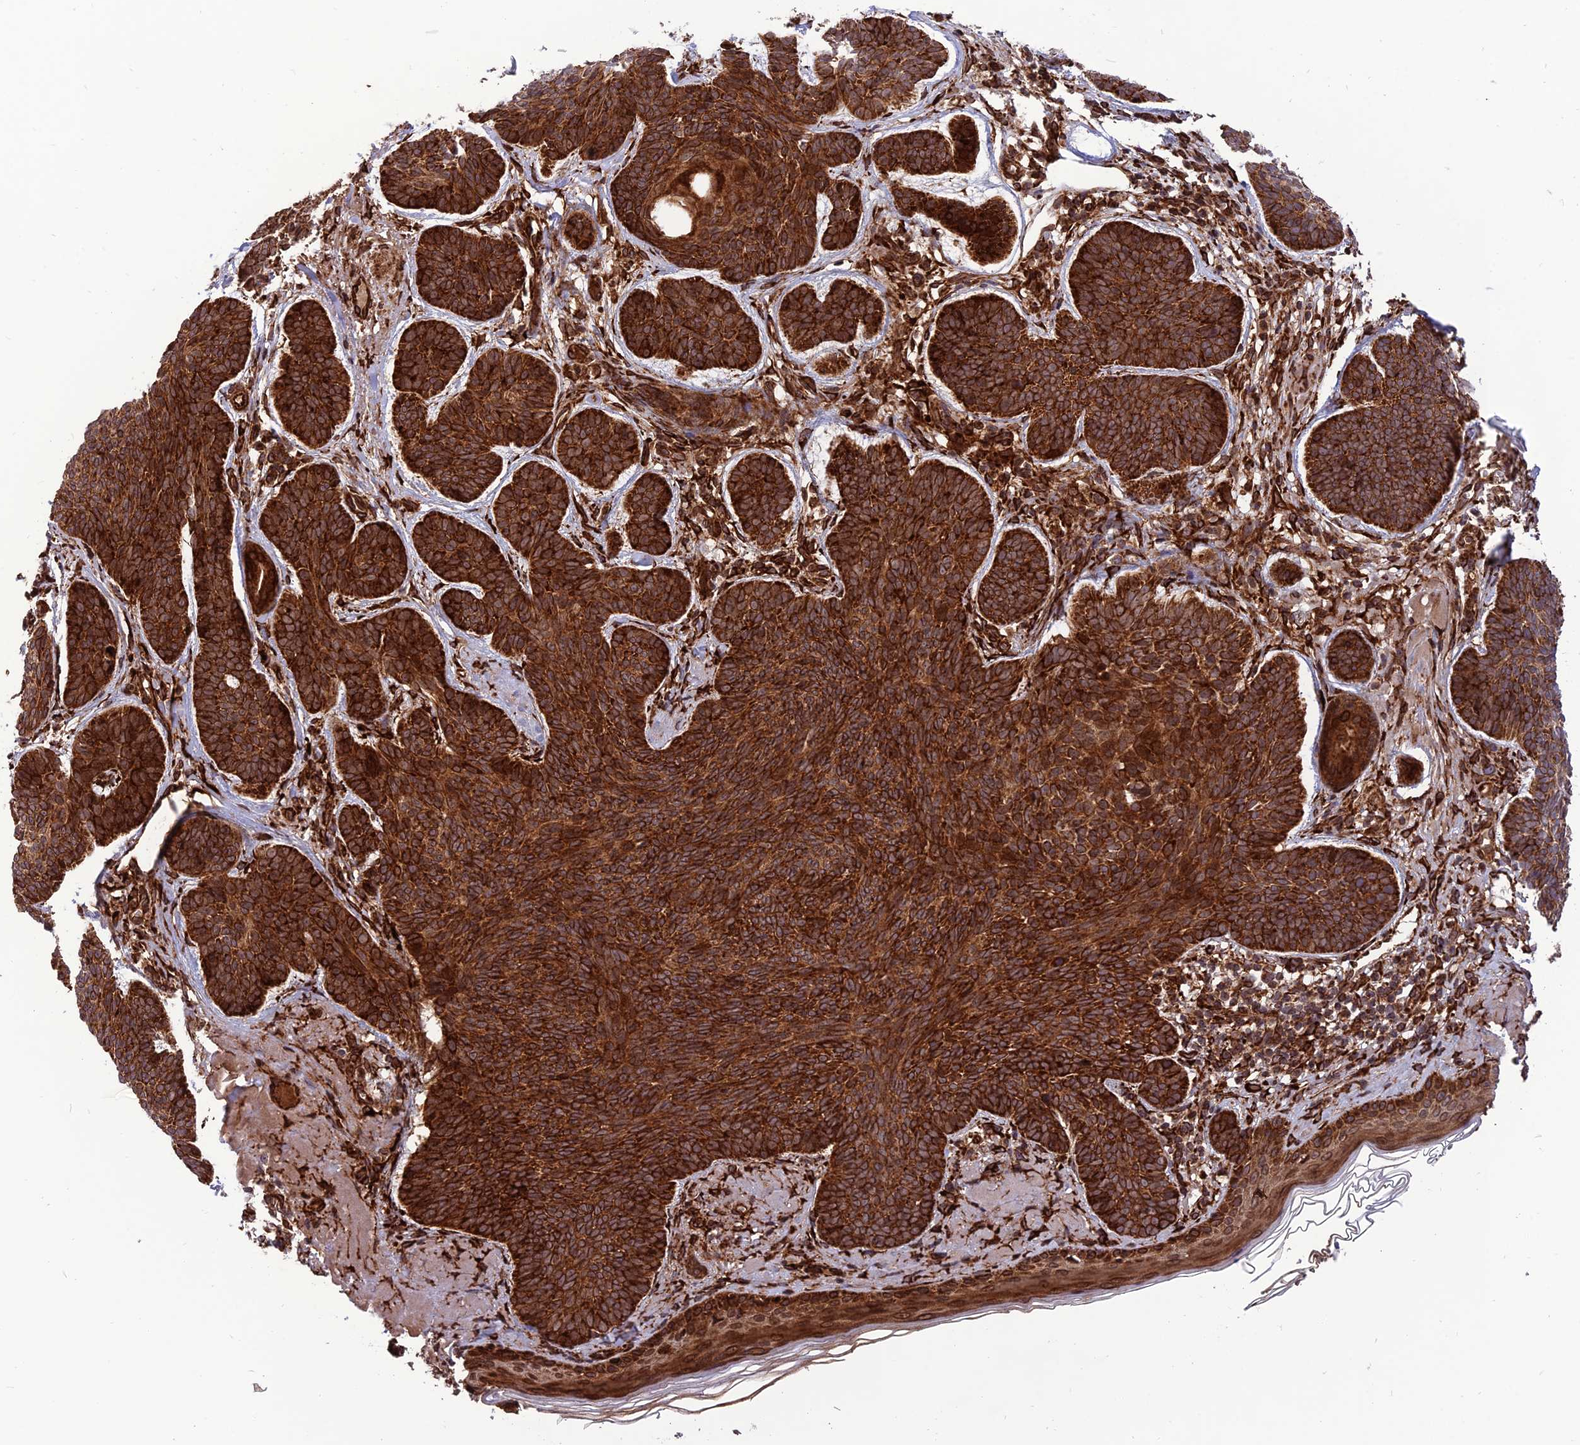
{"staining": {"intensity": "strong", "quantity": ">75%", "location": "cytoplasmic/membranous"}, "tissue": "skin cancer", "cell_type": "Tumor cells", "image_type": "cancer", "snomed": [{"axis": "morphology", "description": "Basal cell carcinoma"}, {"axis": "topography", "description": "Skin"}], "caption": "Immunohistochemistry (IHC) (DAB) staining of human basal cell carcinoma (skin) displays strong cytoplasmic/membranous protein staining in about >75% of tumor cells.", "gene": "CRTAP", "patient": {"sex": "female", "age": 74}}